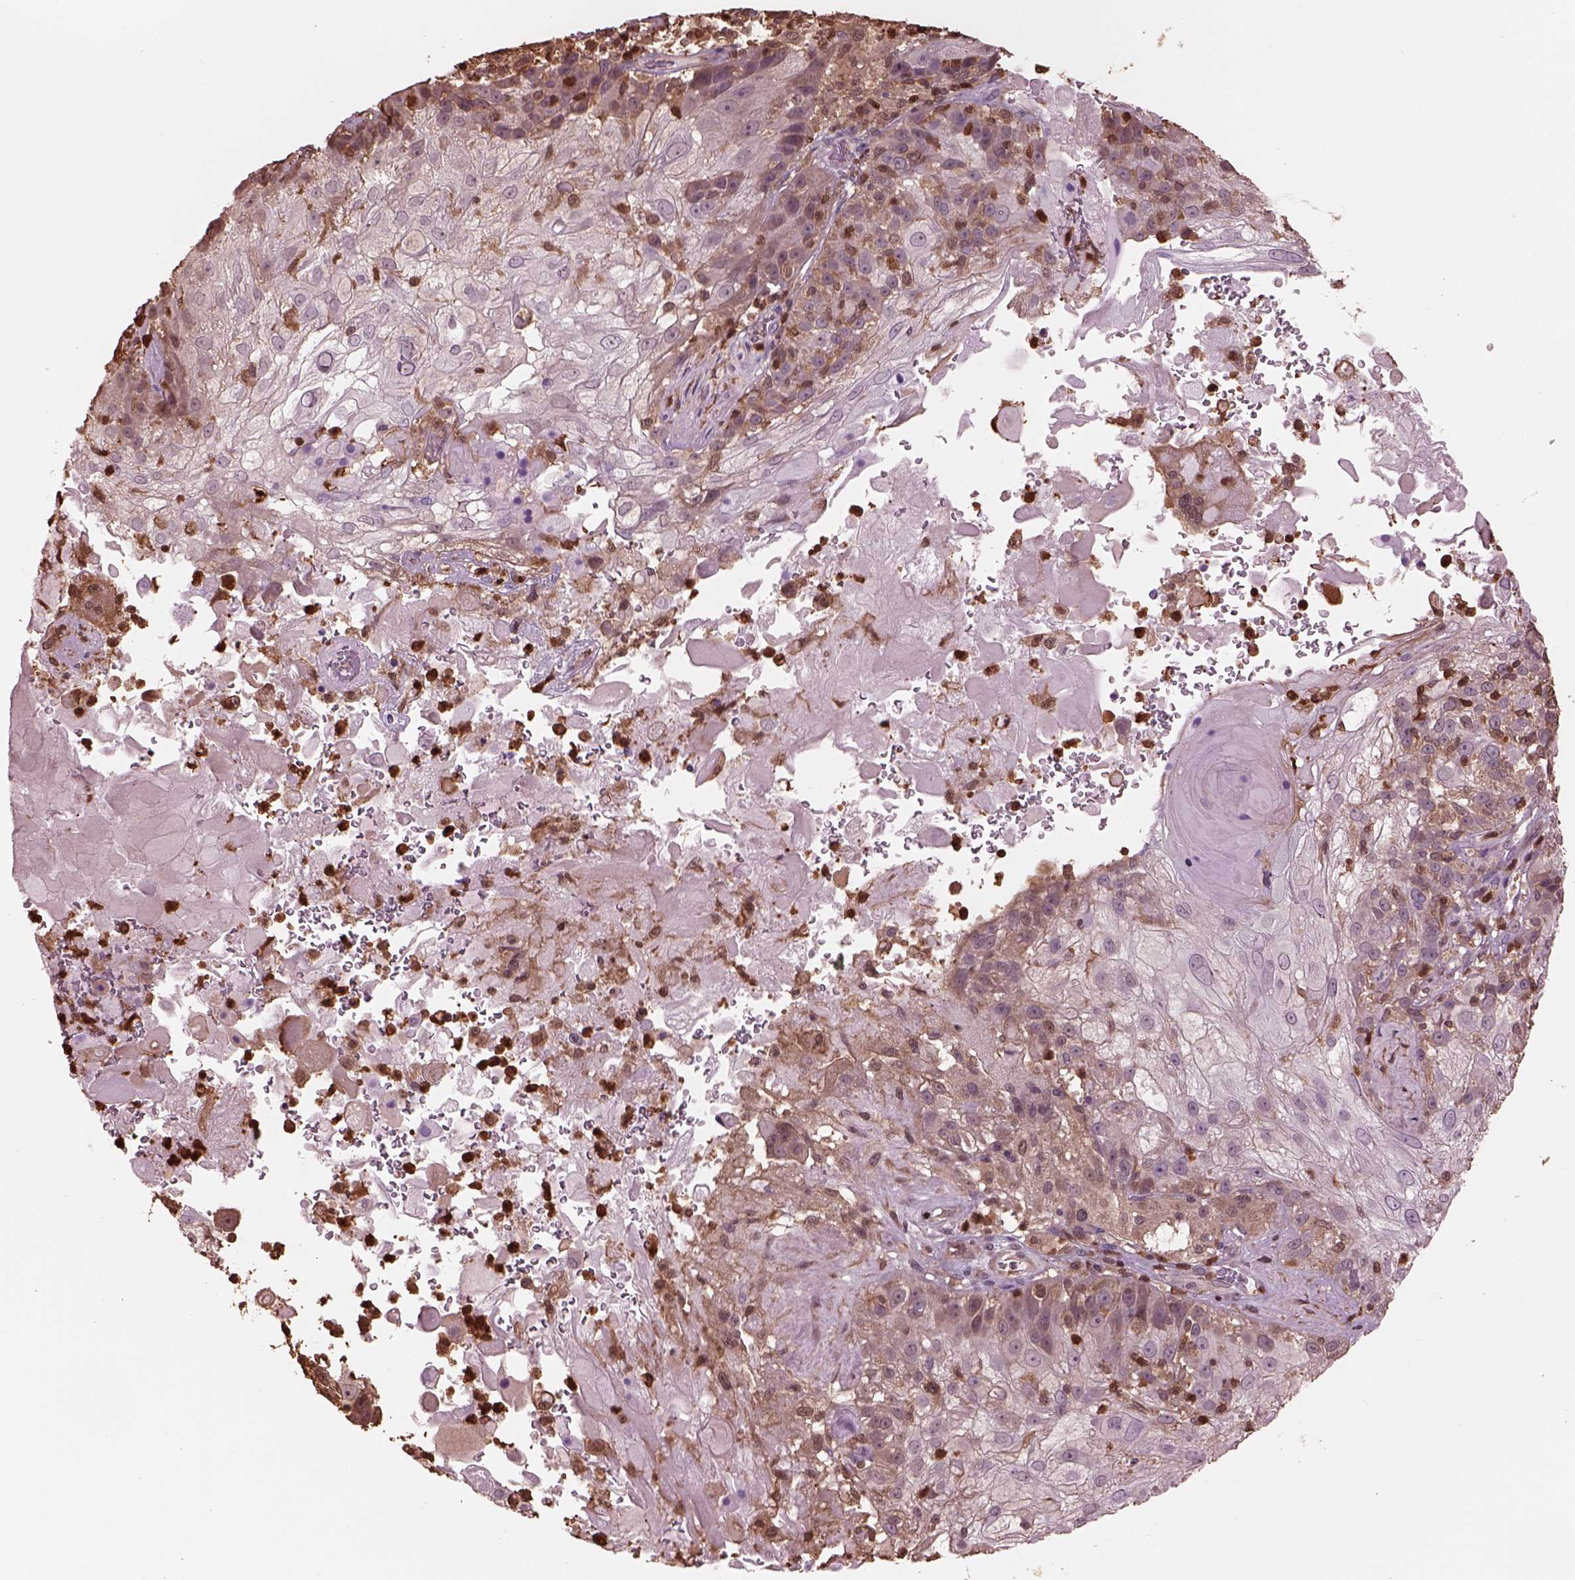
{"staining": {"intensity": "moderate", "quantity": "<25%", "location": "cytoplasmic/membranous"}, "tissue": "skin cancer", "cell_type": "Tumor cells", "image_type": "cancer", "snomed": [{"axis": "morphology", "description": "Normal tissue, NOS"}, {"axis": "morphology", "description": "Squamous cell carcinoma, NOS"}, {"axis": "topography", "description": "Skin"}], "caption": "Skin cancer (squamous cell carcinoma) tissue displays moderate cytoplasmic/membranous positivity in approximately <25% of tumor cells", "gene": "IL31RA", "patient": {"sex": "female", "age": 83}}